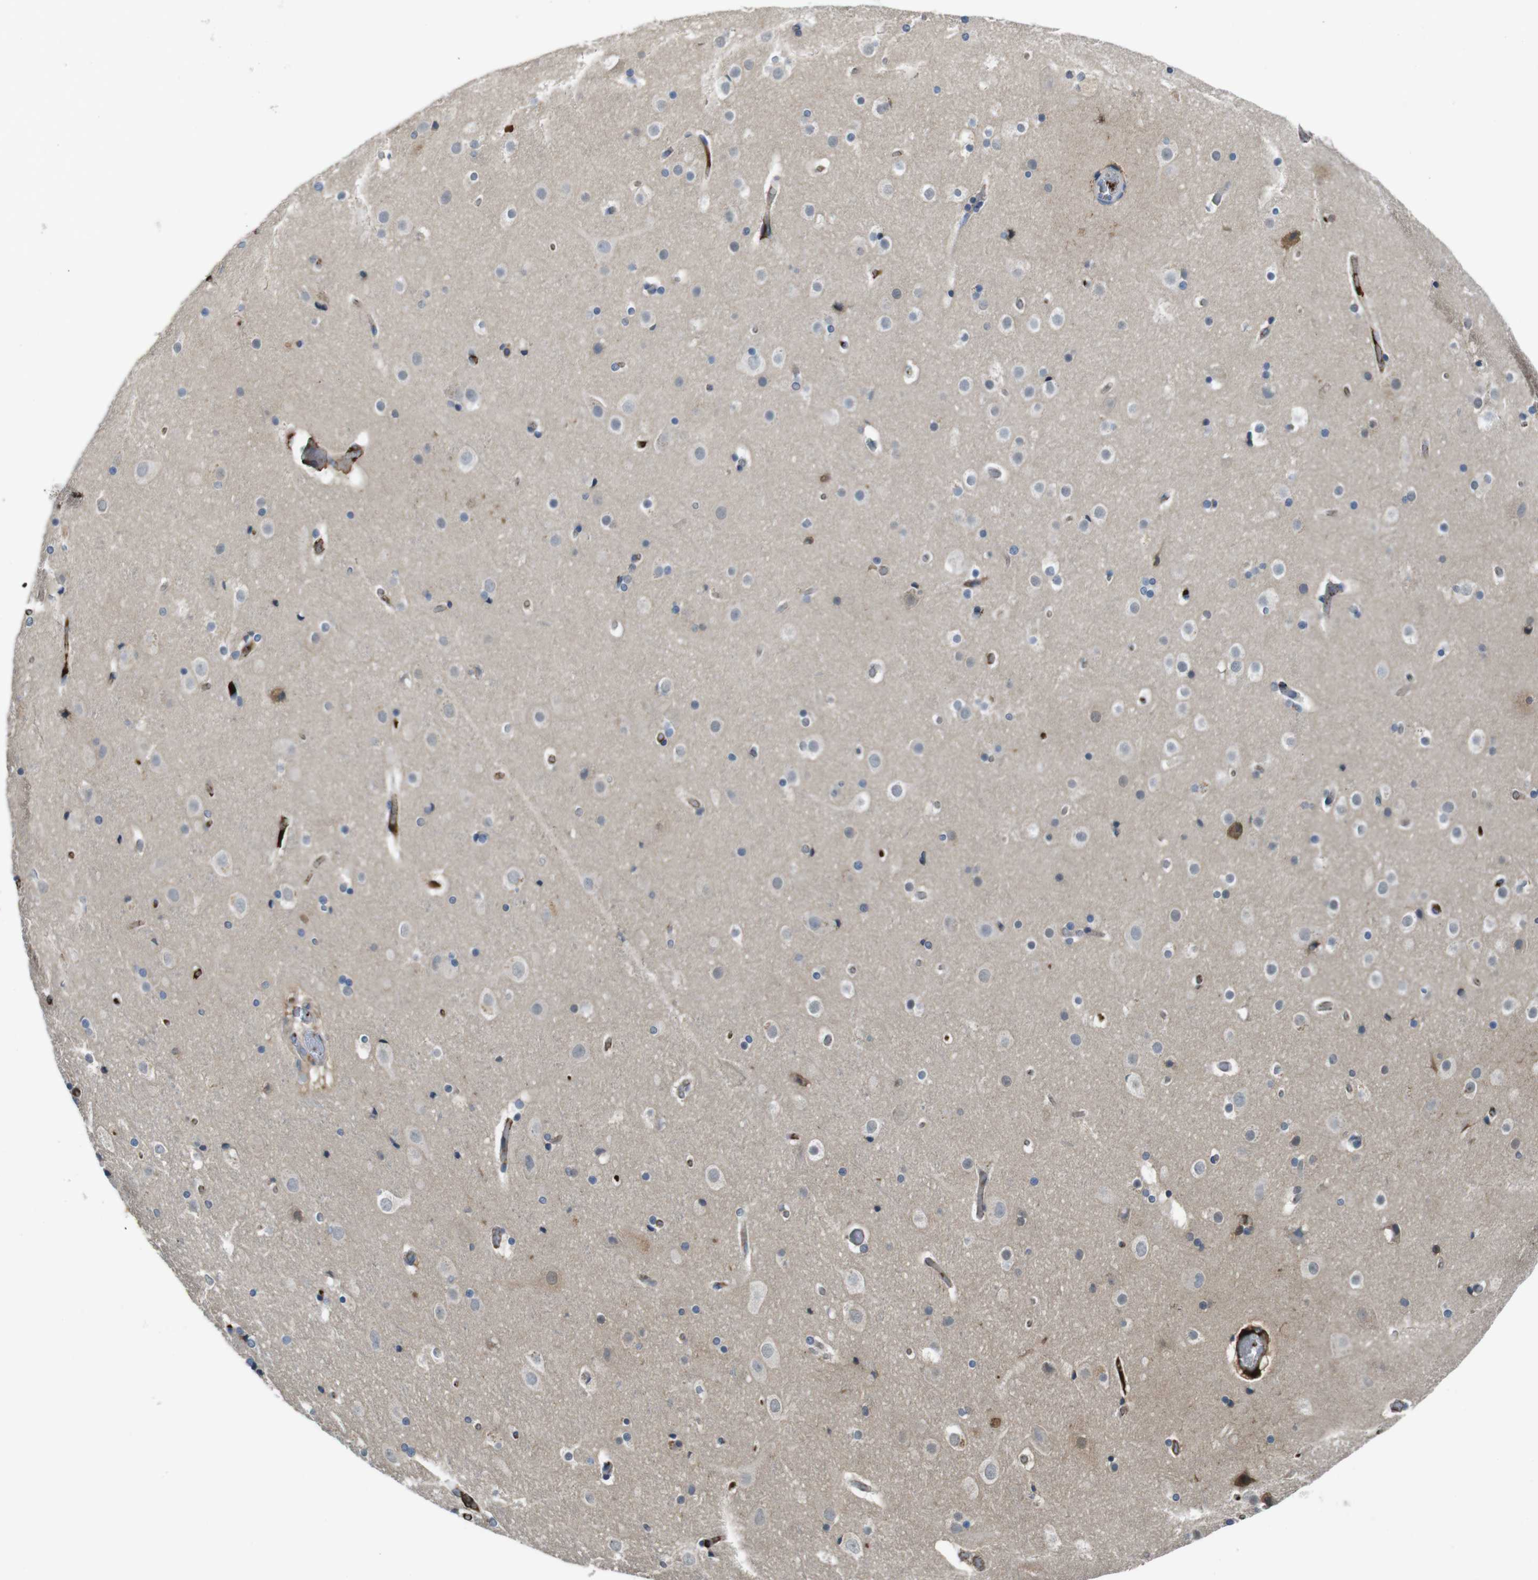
{"staining": {"intensity": "moderate", "quantity": ">75%", "location": "cytoplasmic/membranous"}, "tissue": "cerebral cortex", "cell_type": "Endothelial cells", "image_type": "normal", "snomed": [{"axis": "morphology", "description": "Normal tissue, NOS"}, {"axis": "topography", "description": "Cerebral cortex"}], "caption": "An immunohistochemistry (IHC) photomicrograph of unremarkable tissue is shown. Protein staining in brown shows moderate cytoplasmic/membranous positivity in cerebral cortex within endothelial cells.", "gene": "LTBP4", "patient": {"sex": "male", "age": 57}}